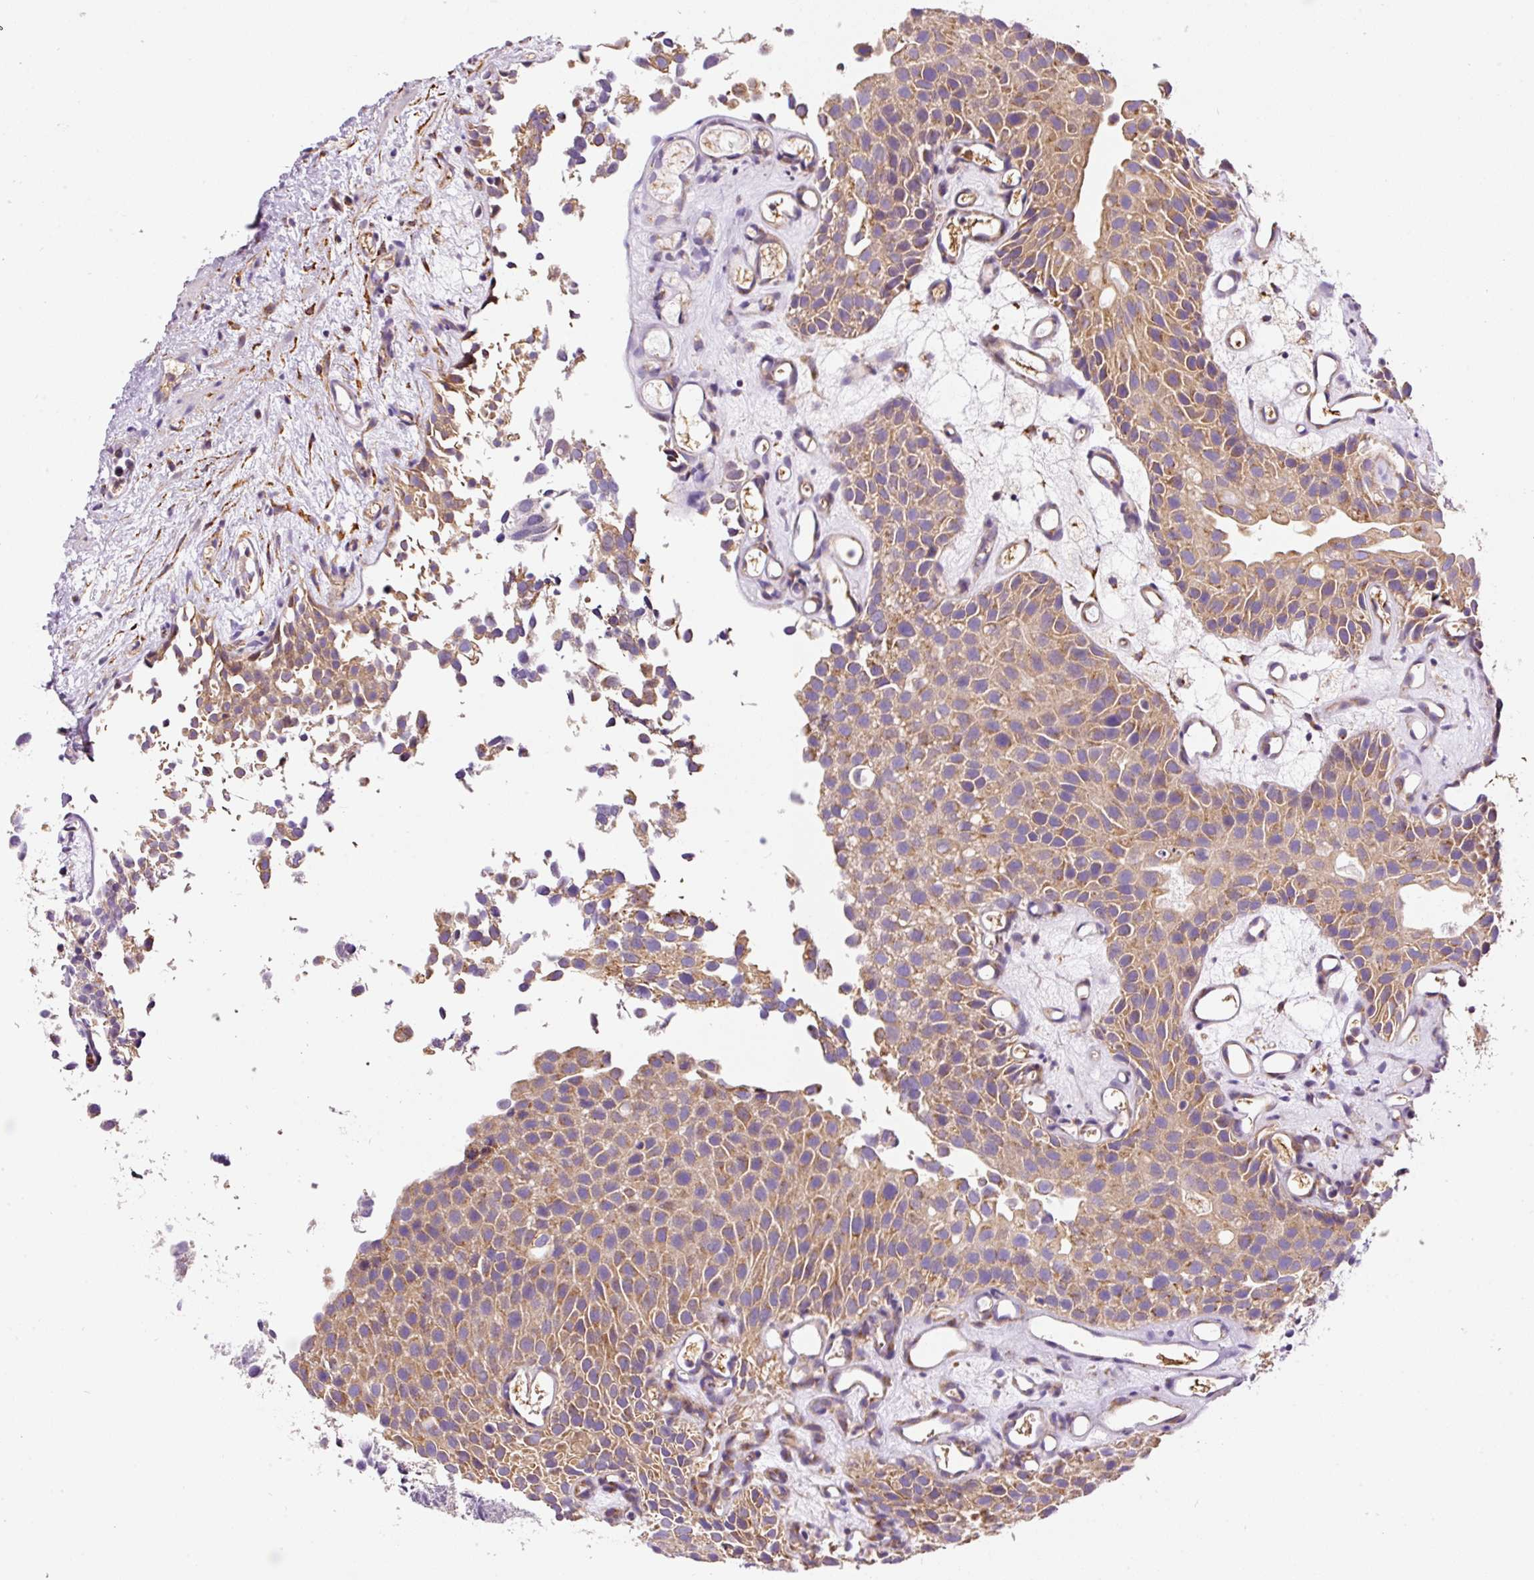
{"staining": {"intensity": "moderate", "quantity": ">75%", "location": "cytoplasmic/membranous"}, "tissue": "urothelial cancer", "cell_type": "Tumor cells", "image_type": "cancer", "snomed": [{"axis": "morphology", "description": "Urothelial carcinoma, Low grade"}, {"axis": "topography", "description": "Urinary bladder"}], "caption": "Low-grade urothelial carcinoma was stained to show a protein in brown. There is medium levels of moderate cytoplasmic/membranous staining in approximately >75% of tumor cells. (DAB IHC, brown staining for protein, blue staining for nuclei).", "gene": "PRRC2A", "patient": {"sex": "male", "age": 88}}